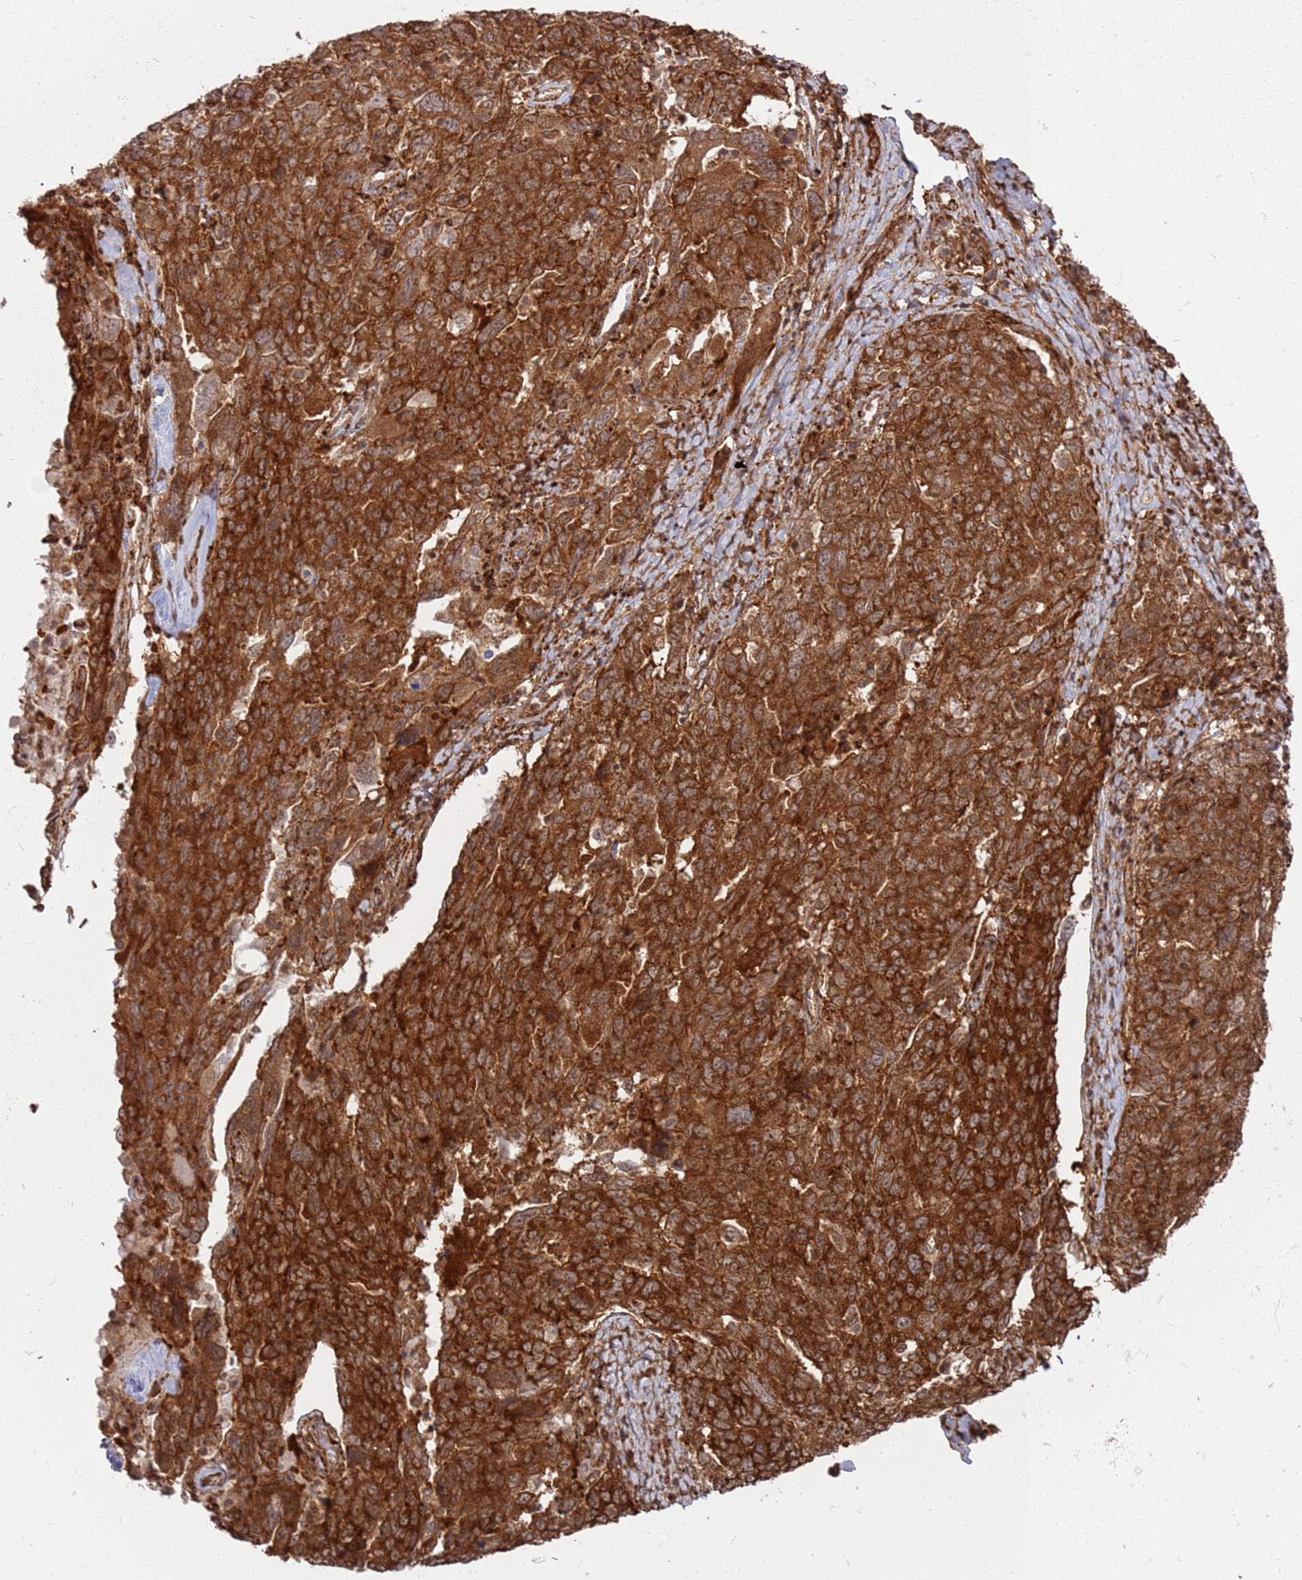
{"staining": {"intensity": "strong", "quantity": ">75%", "location": "cytoplasmic/membranous"}, "tissue": "ovarian cancer", "cell_type": "Tumor cells", "image_type": "cancer", "snomed": [{"axis": "morphology", "description": "Carcinoma, endometroid"}, {"axis": "topography", "description": "Ovary"}], "caption": "High-power microscopy captured an immunohistochemistry (IHC) micrograph of ovarian endometroid carcinoma, revealing strong cytoplasmic/membranous staining in approximately >75% of tumor cells. (Brightfield microscopy of DAB IHC at high magnification).", "gene": "PIH1D1", "patient": {"sex": "female", "age": 62}}